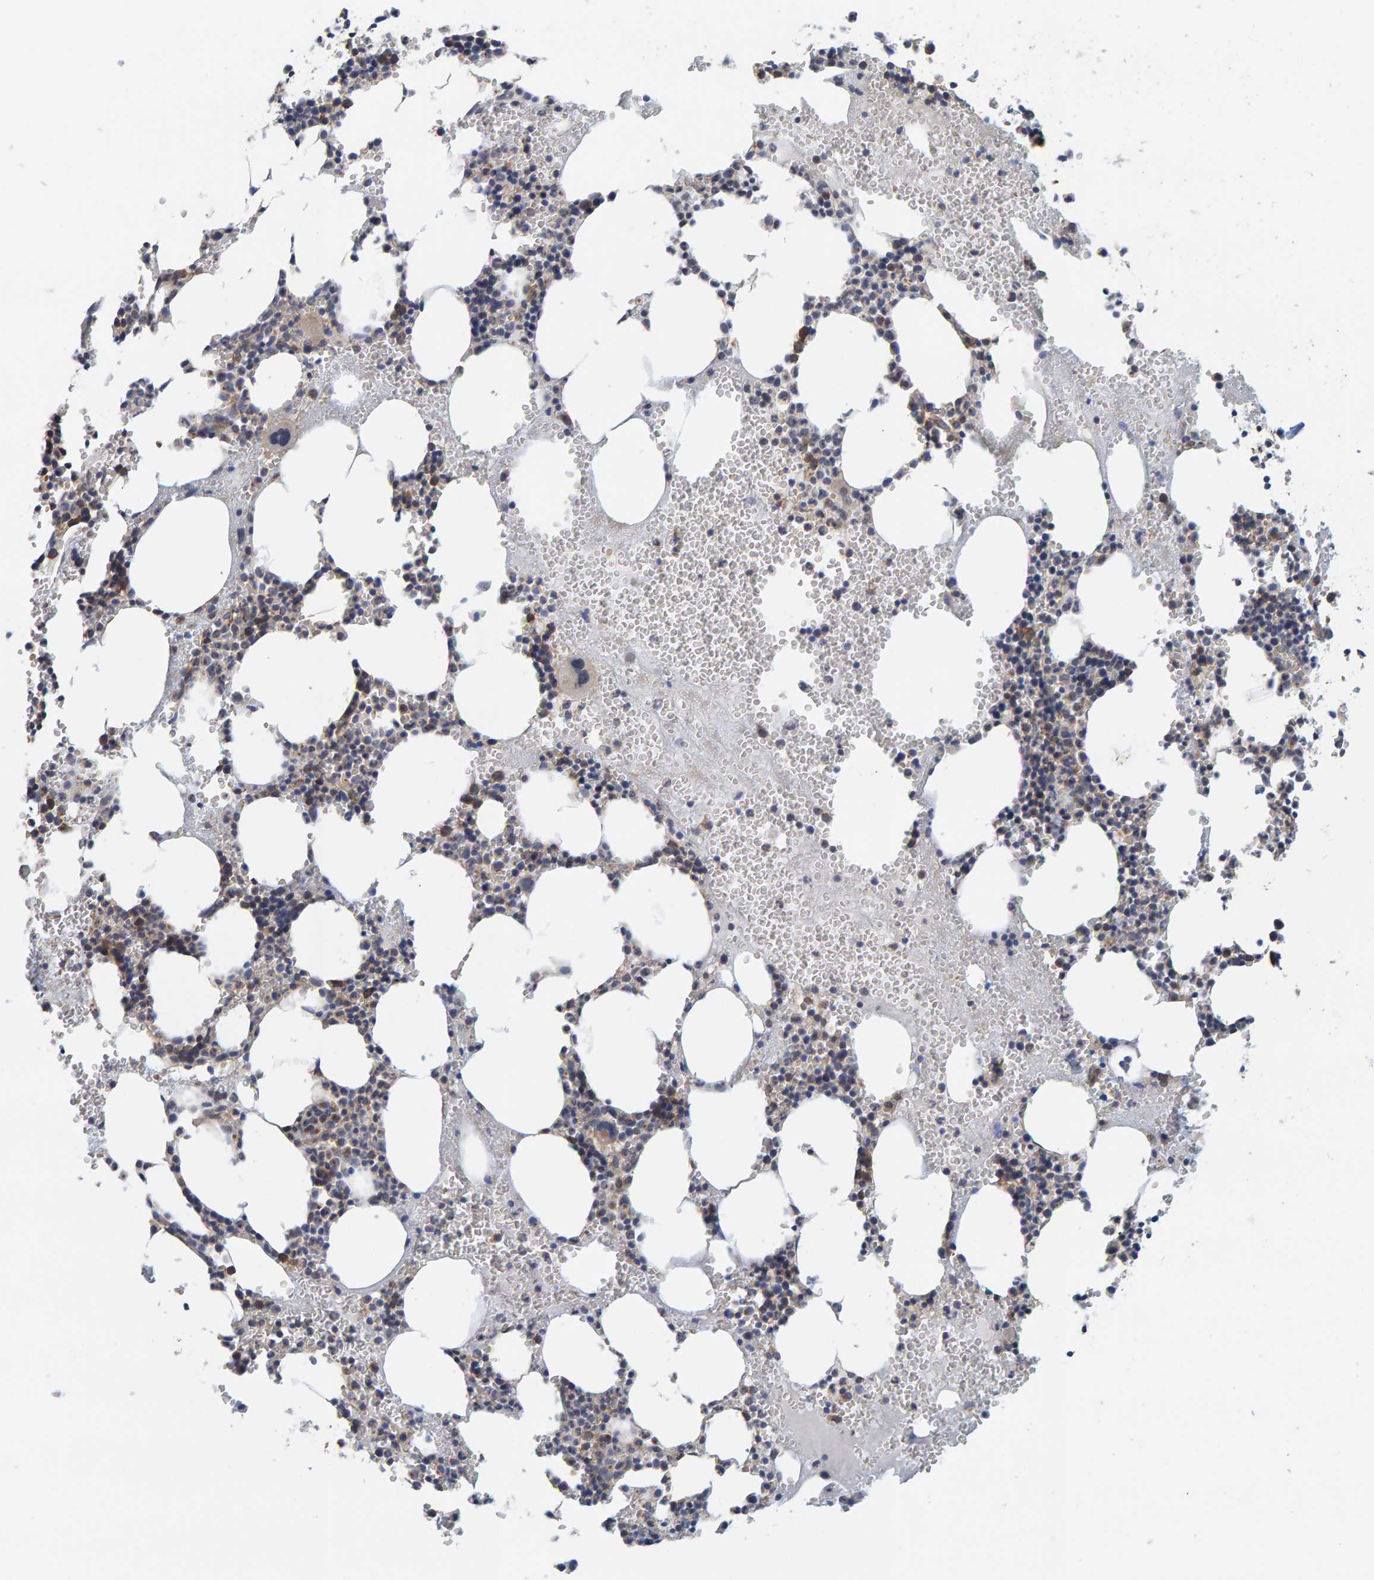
{"staining": {"intensity": "moderate", "quantity": "25%-75%", "location": "cytoplasmic/membranous"}, "tissue": "bone marrow", "cell_type": "Hematopoietic cells", "image_type": "normal", "snomed": [{"axis": "morphology", "description": "Normal tissue, NOS"}, {"axis": "morphology", "description": "Inflammation, NOS"}, {"axis": "topography", "description": "Bone marrow"}], "caption": "Immunohistochemical staining of unremarkable bone marrow demonstrates moderate cytoplasmic/membranous protein positivity in approximately 25%-75% of hematopoietic cells.", "gene": "UBAP1", "patient": {"sex": "female", "age": 67}}